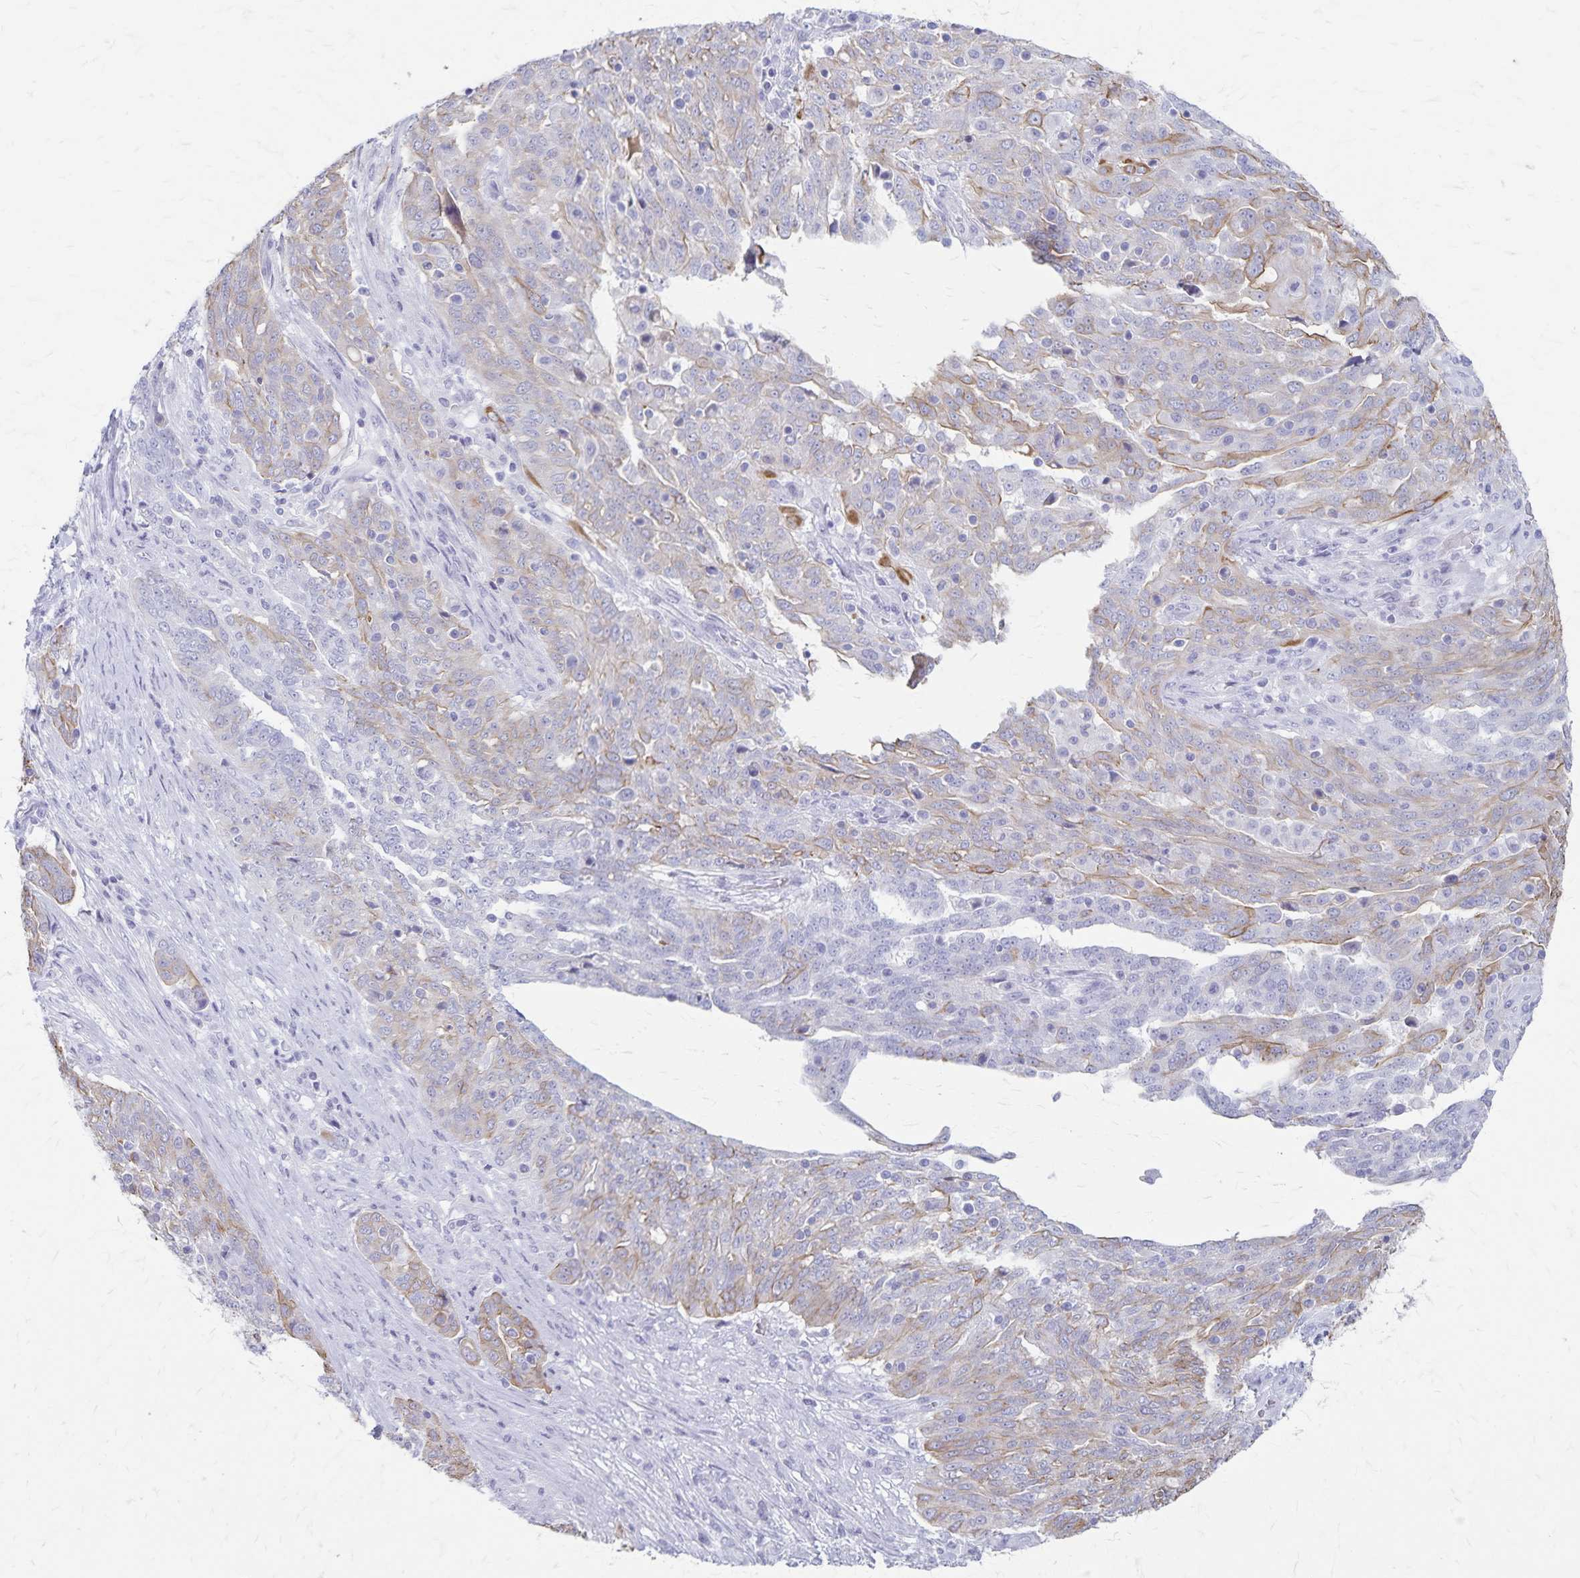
{"staining": {"intensity": "moderate", "quantity": "<25%", "location": "cytoplasmic/membranous"}, "tissue": "ovarian cancer", "cell_type": "Tumor cells", "image_type": "cancer", "snomed": [{"axis": "morphology", "description": "Cystadenocarcinoma, serous, NOS"}, {"axis": "topography", "description": "Ovary"}], "caption": "DAB (3,3'-diaminobenzidine) immunohistochemical staining of ovarian serous cystadenocarcinoma reveals moderate cytoplasmic/membranous protein expression in approximately <25% of tumor cells. The staining is performed using DAB (3,3'-diaminobenzidine) brown chromogen to label protein expression. The nuclei are counter-stained blue using hematoxylin.", "gene": "GPBAR1", "patient": {"sex": "female", "age": 67}}